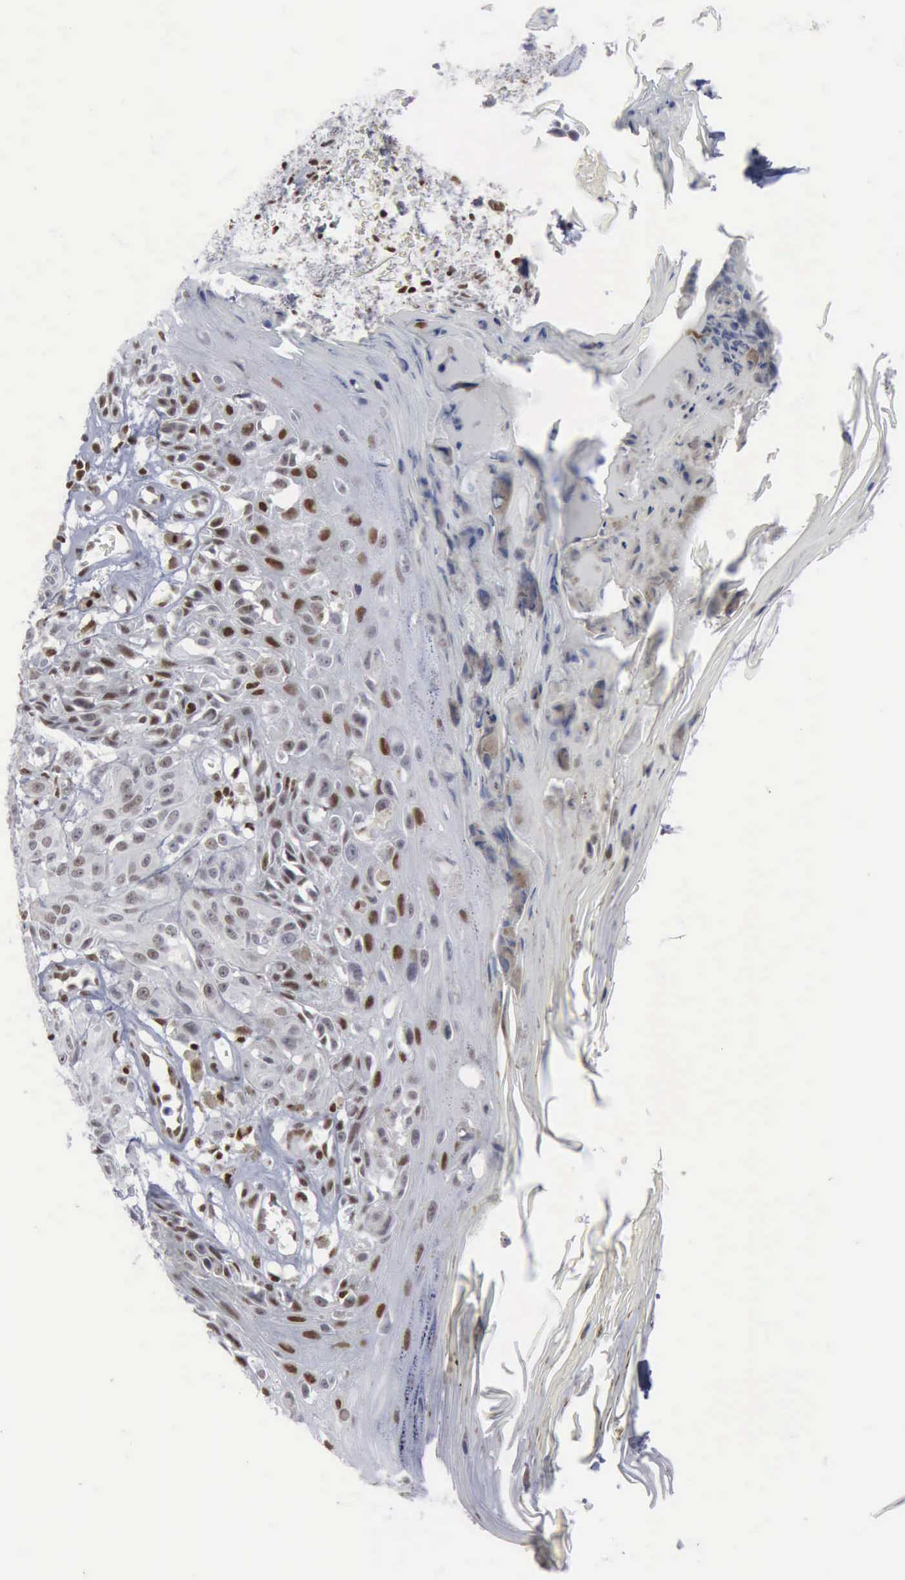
{"staining": {"intensity": "weak", "quantity": ">75%", "location": "nuclear"}, "tissue": "melanoma", "cell_type": "Tumor cells", "image_type": "cancer", "snomed": [{"axis": "morphology", "description": "Malignant melanoma, NOS"}, {"axis": "topography", "description": "Skin"}], "caption": "The immunohistochemical stain labels weak nuclear staining in tumor cells of malignant melanoma tissue. The protein is shown in brown color, while the nuclei are stained blue.", "gene": "XPA", "patient": {"sex": "male", "age": 49}}